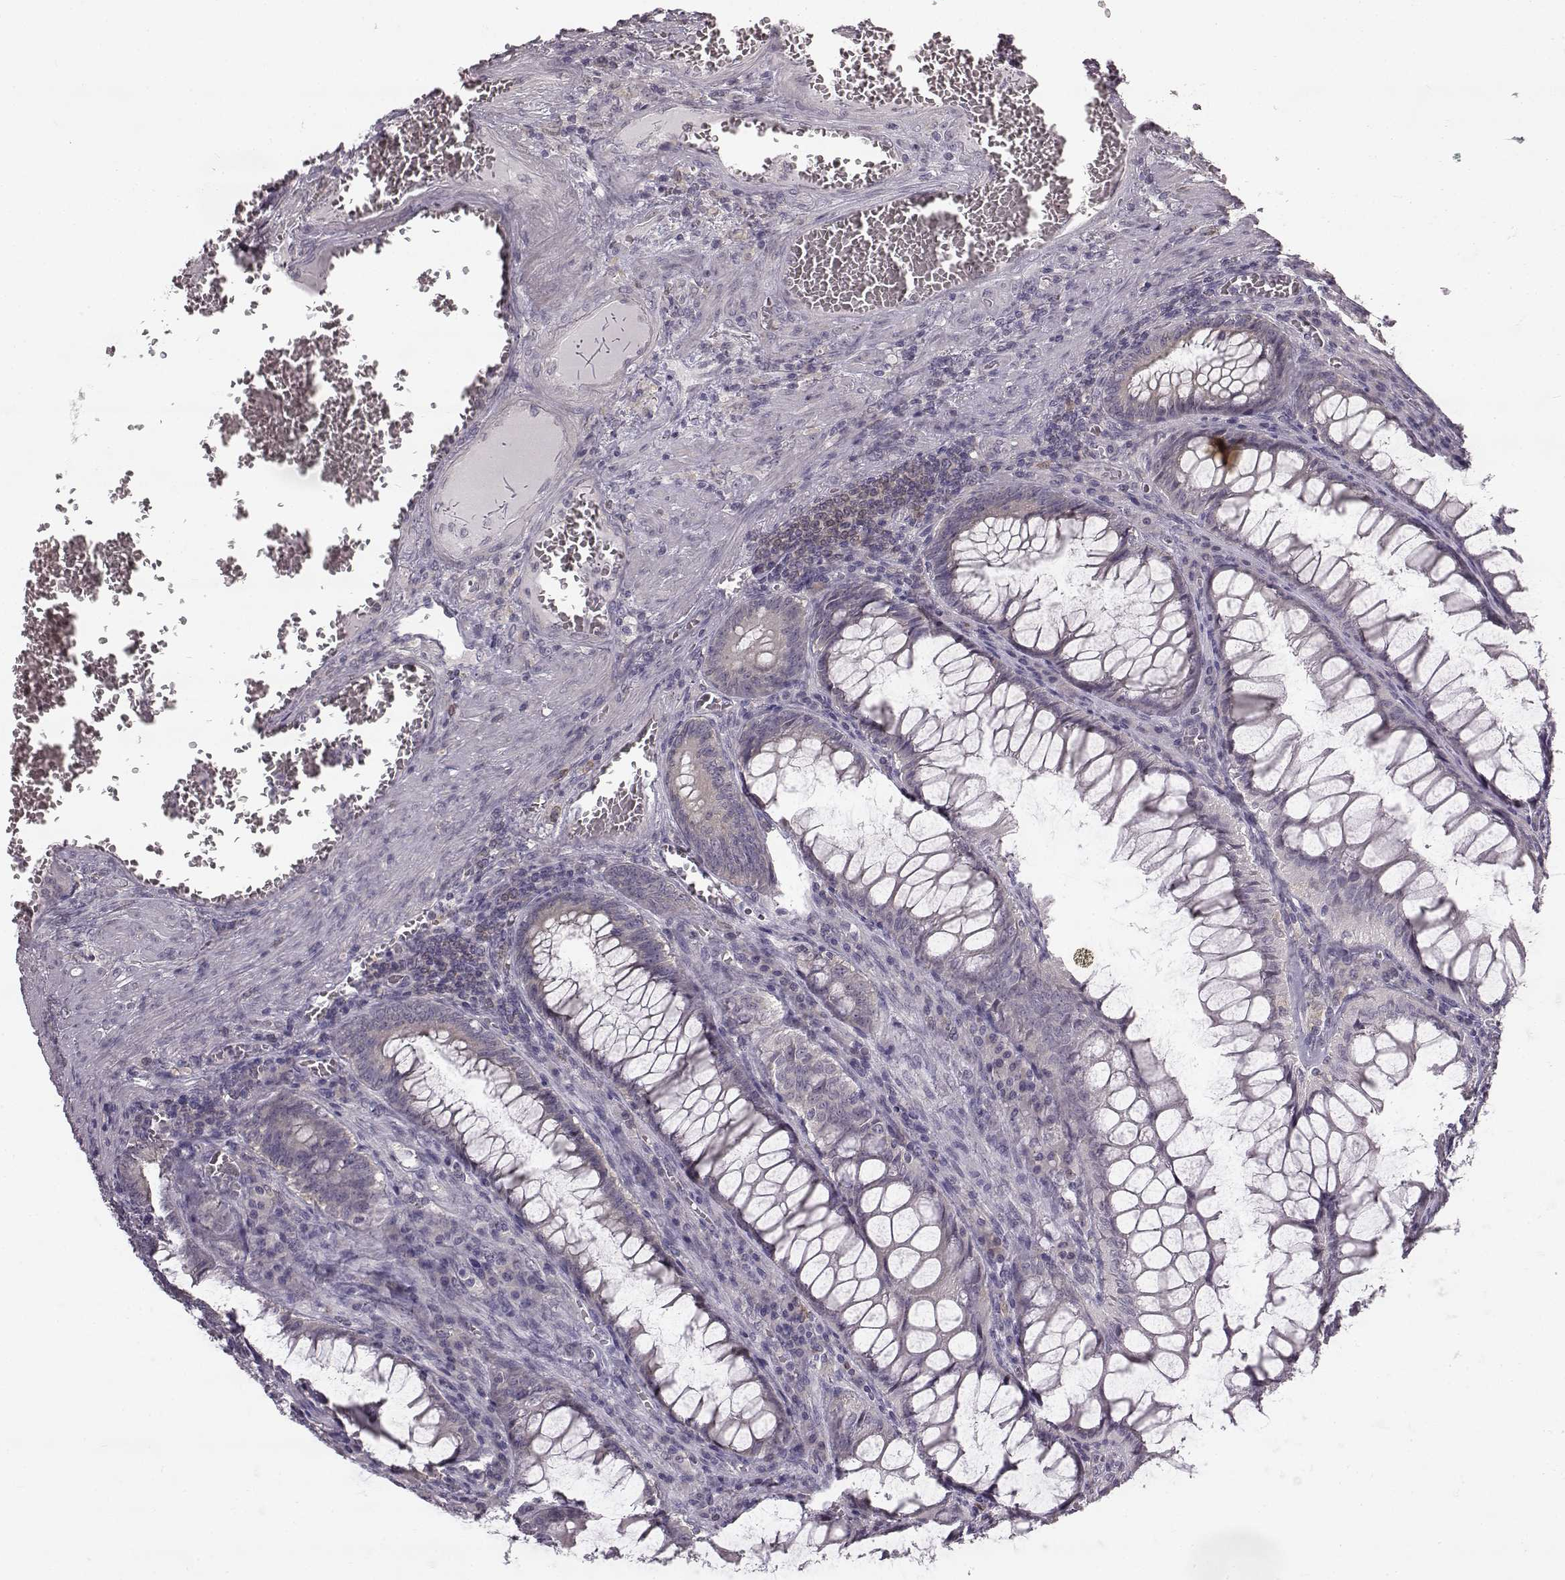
{"staining": {"intensity": "negative", "quantity": "none", "location": "none"}, "tissue": "colorectal cancer", "cell_type": "Tumor cells", "image_type": "cancer", "snomed": [{"axis": "morphology", "description": "Adenocarcinoma, NOS"}, {"axis": "topography", "description": "Colon"}], "caption": "DAB (3,3'-diaminobenzidine) immunohistochemical staining of human colorectal cancer exhibits no significant expression in tumor cells.", "gene": "SPAG17", "patient": {"sex": "female", "age": 84}}